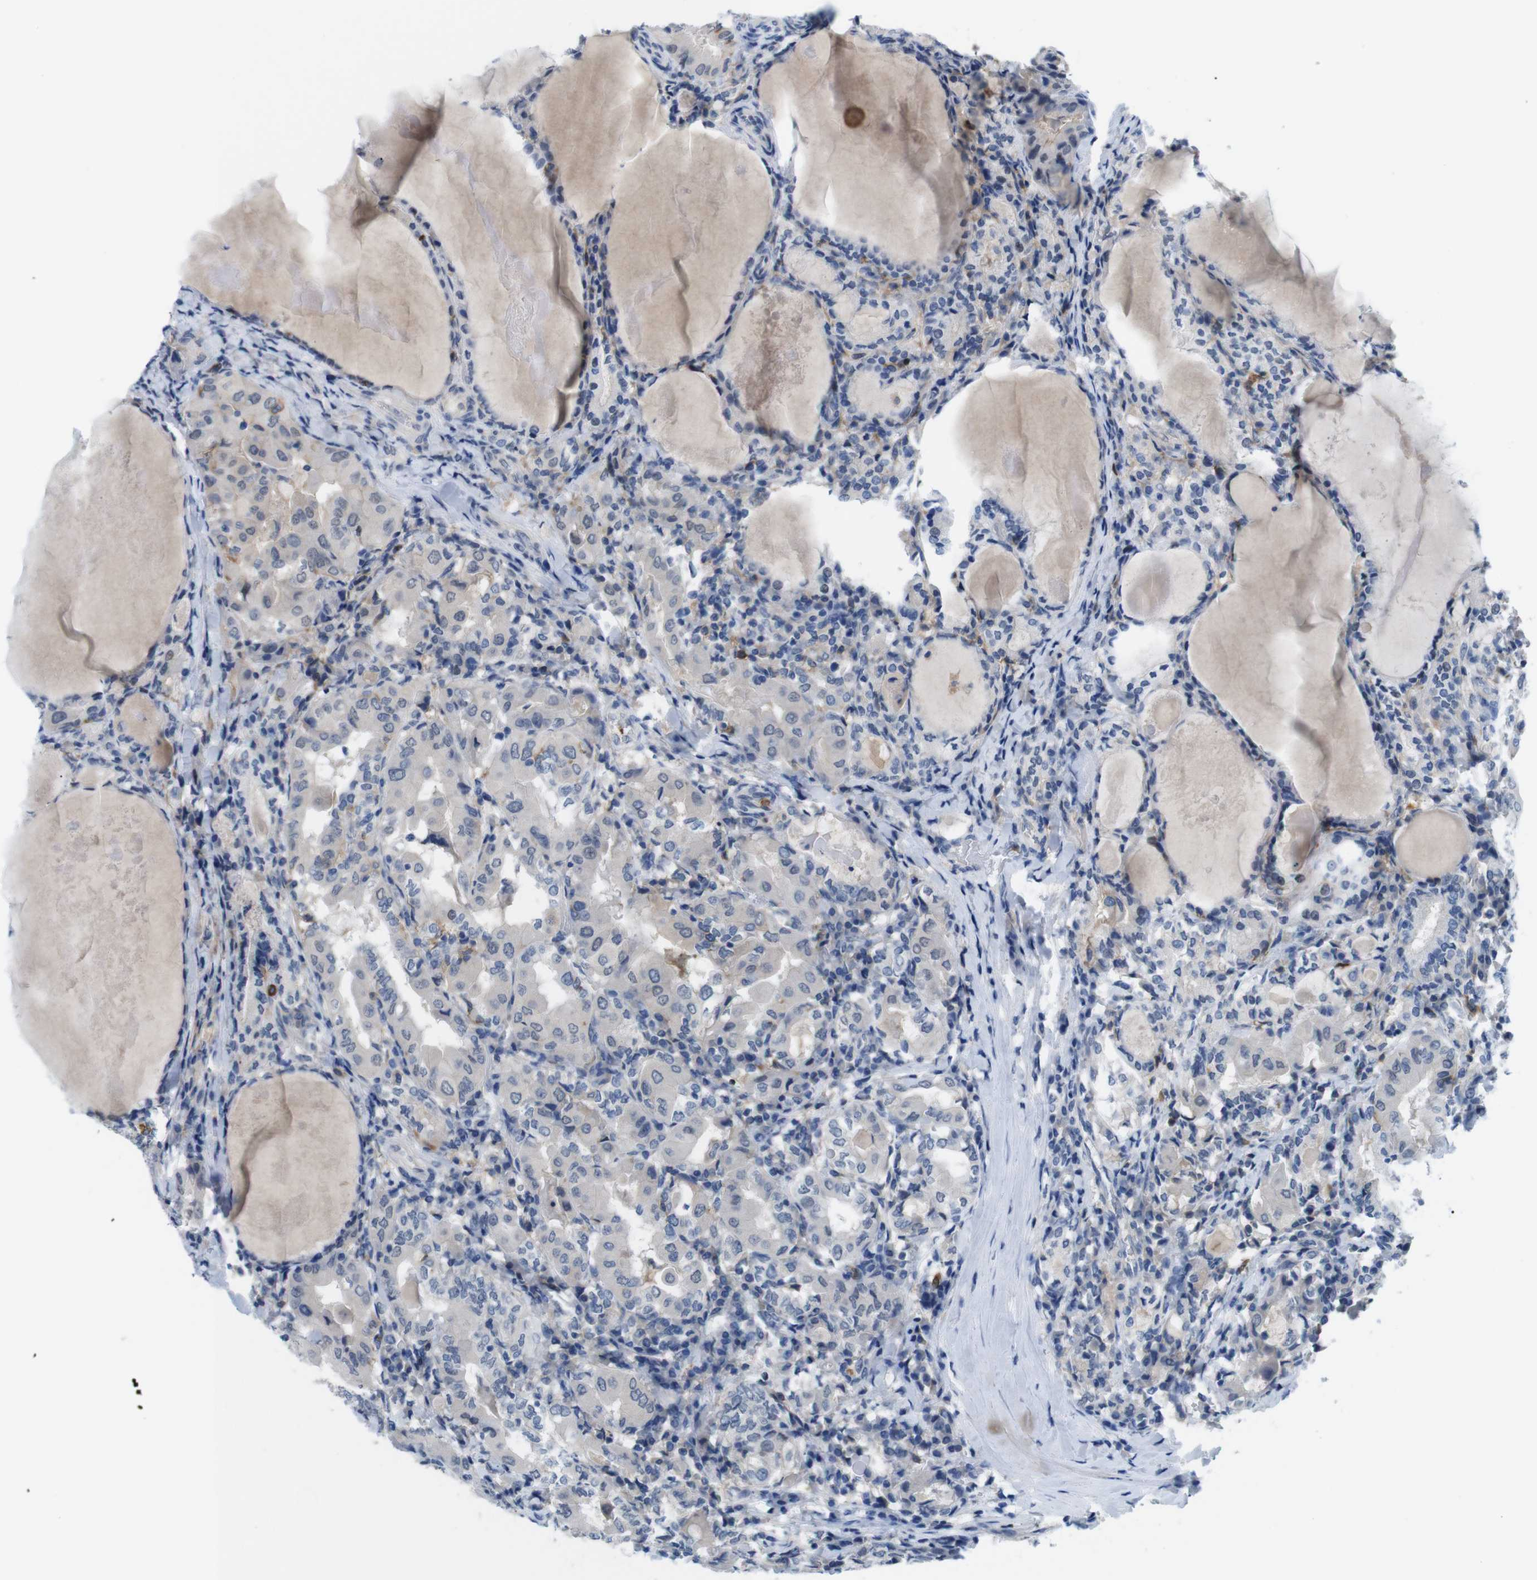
{"staining": {"intensity": "negative", "quantity": "none", "location": "none"}, "tissue": "thyroid cancer", "cell_type": "Tumor cells", "image_type": "cancer", "snomed": [{"axis": "morphology", "description": "Papillary adenocarcinoma, NOS"}, {"axis": "topography", "description": "Thyroid gland"}], "caption": "Tumor cells are negative for brown protein staining in thyroid cancer (papillary adenocarcinoma). (Immunohistochemistry, brightfield microscopy, high magnification).", "gene": "CD300C", "patient": {"sex": "female", "age": 42}}